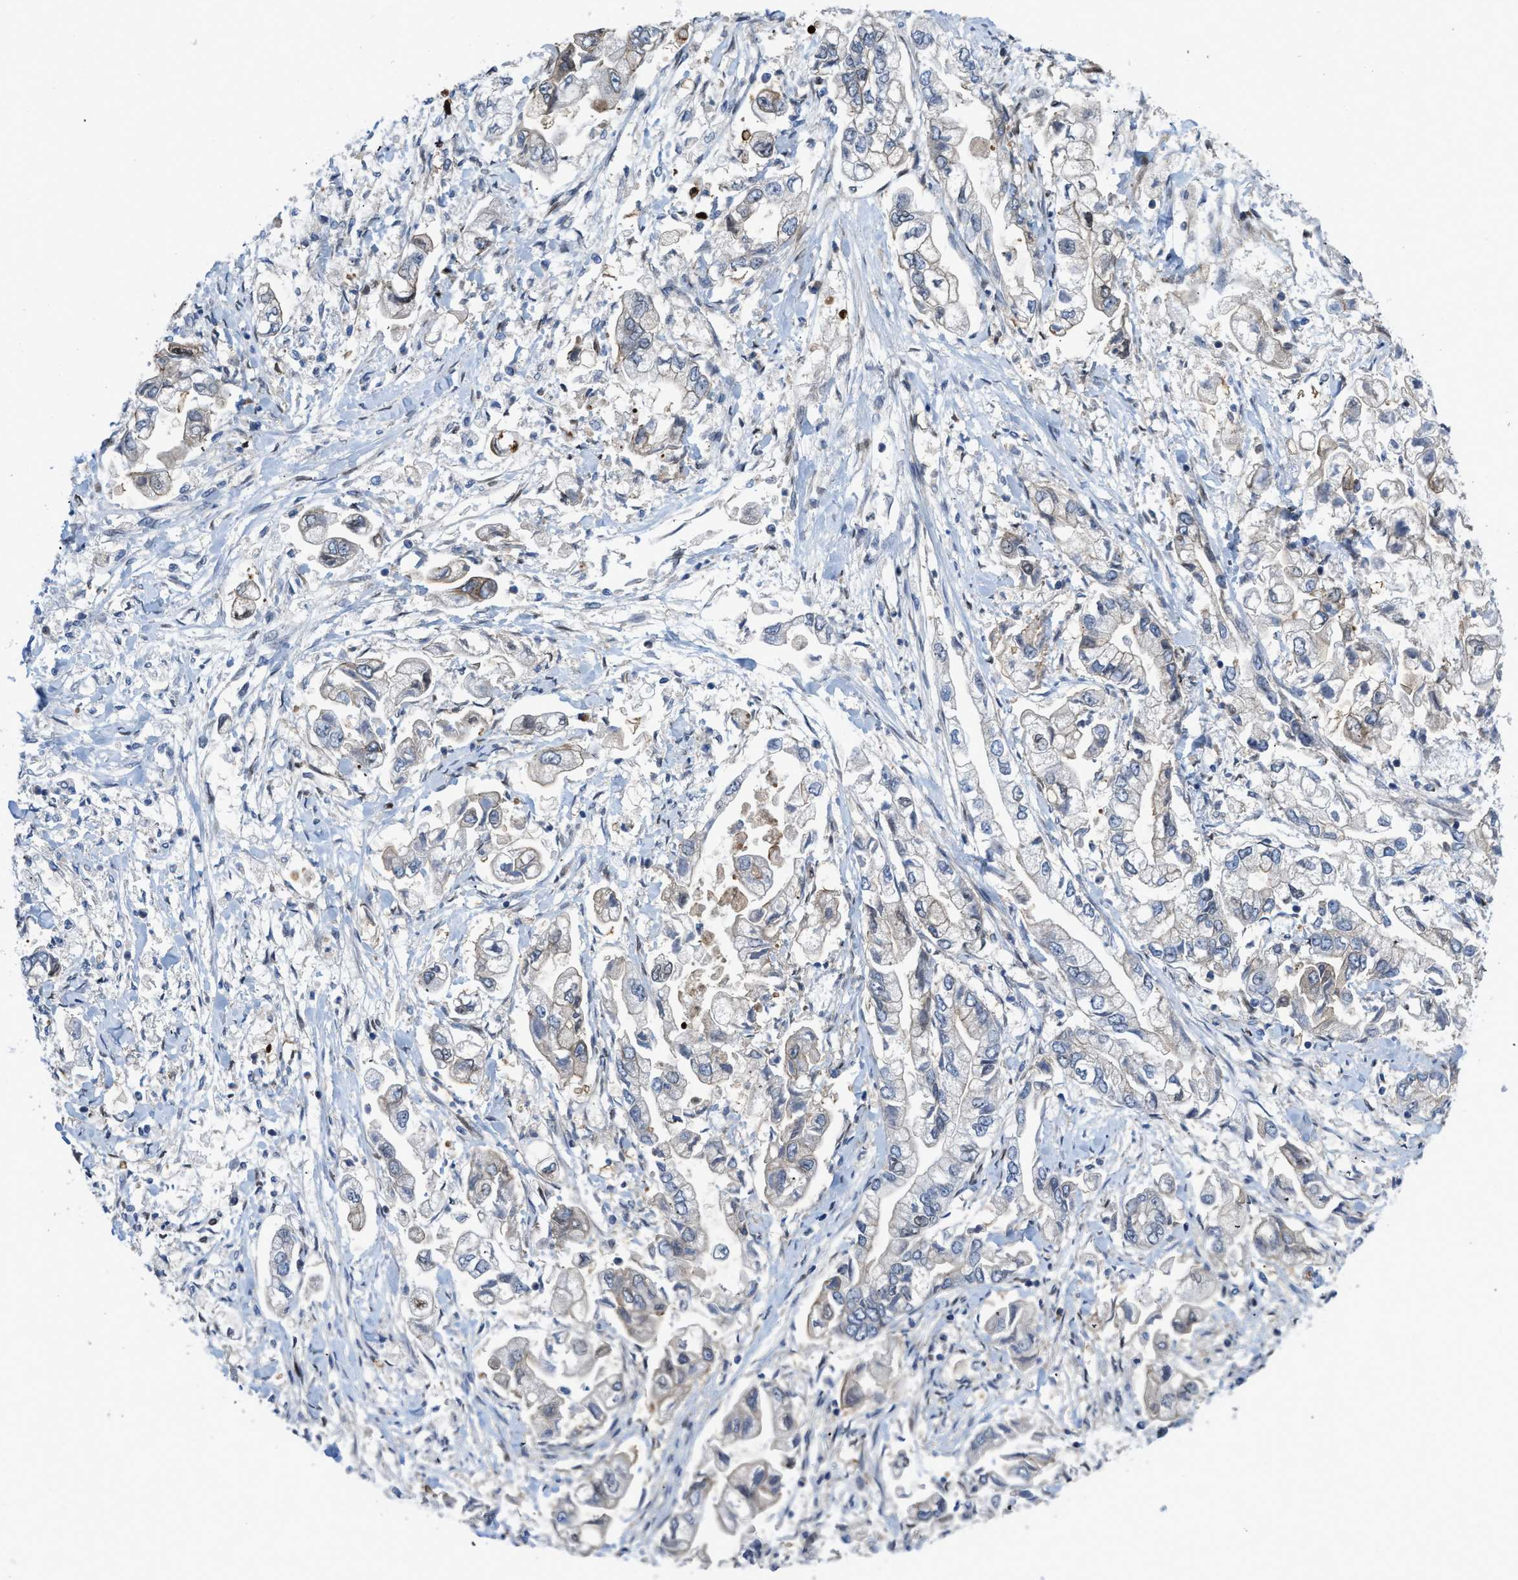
{"staining": {"intensity": "weak", "quantity": "<25%", "location": "cytoplasmic/membranous"}, "tissue": "stomach cancer", "cell_type": "Tumor cells", "image_type": "cancer", "snomed": [{"axis": "morphology", "description": "Normal tissue, NOS"}, {"axis": "morphology", "description": "Adenocarcinoma, NOS"}, {"axis": "topography", "description": "Stomach"}], "caption": "Adenocarcinoma (stomach) was stained to show a protein in brown. There is no significant positivity in tumor cells. (Brightfield microscopy of DAB IHC at high magnification).", "gene": "MYO18A", "patient": {"sex": "male", "age": 62}}